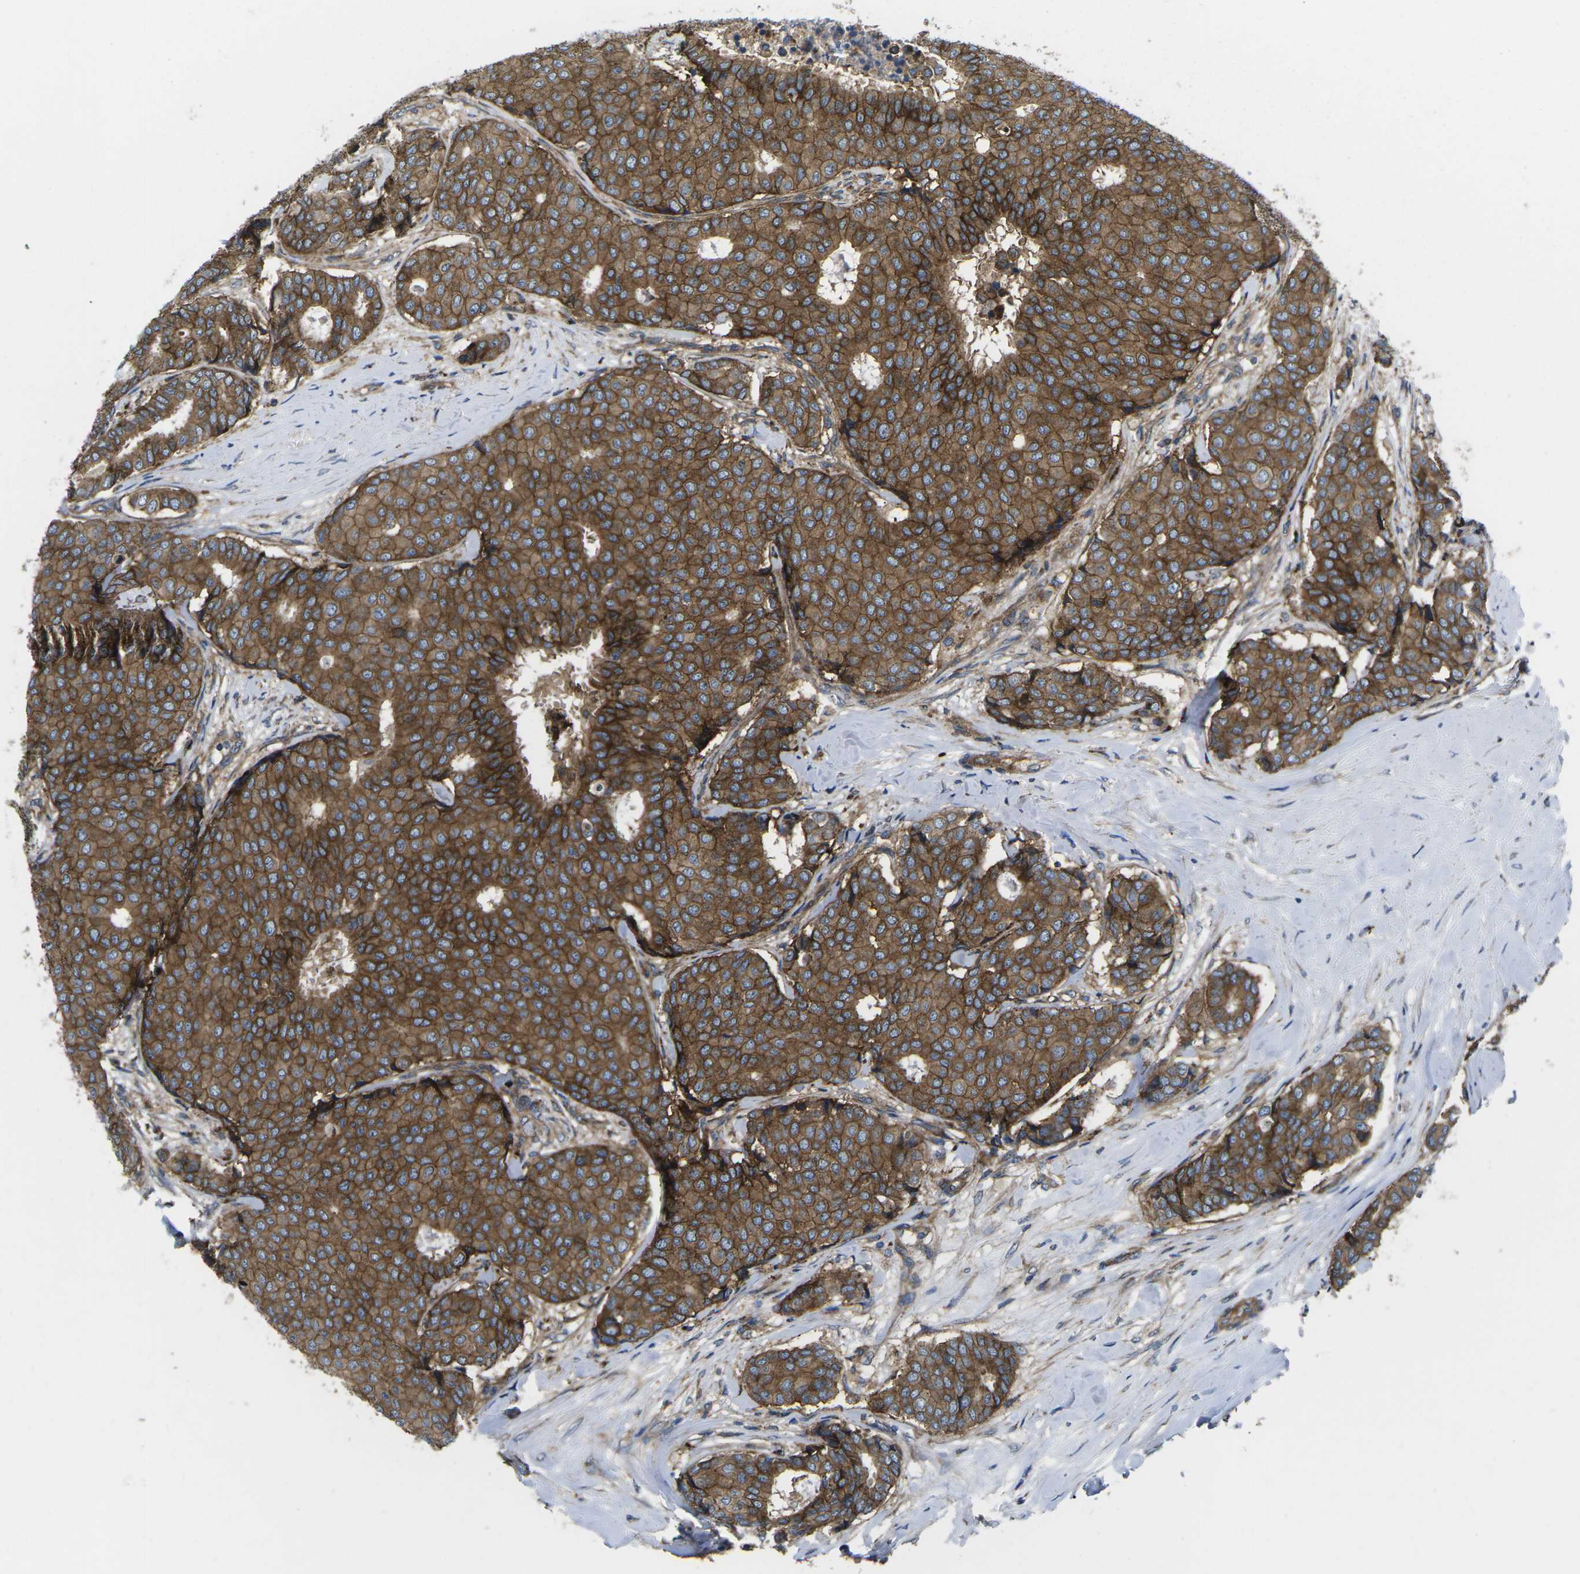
{"staining": {"intensity": "moderate", "quantity": ">75%", "location": "cytoplasmic/membranous"}, "tissue": "breast cancer", "cell_type": "Tumor cells", "image_type": "cancer", "snomed": [{"axis": "morphology", "description": "Duct carcinoma"}, {"axis": "topography", "description": "Breast"}], "caption": "Protein staining demonstrates moderate cytoplasmic/membranous expression in approximately >75% of tumor cells in breast cancer.", "gene": "DLG1", "patient": {"sex": "female", "age": 75}}